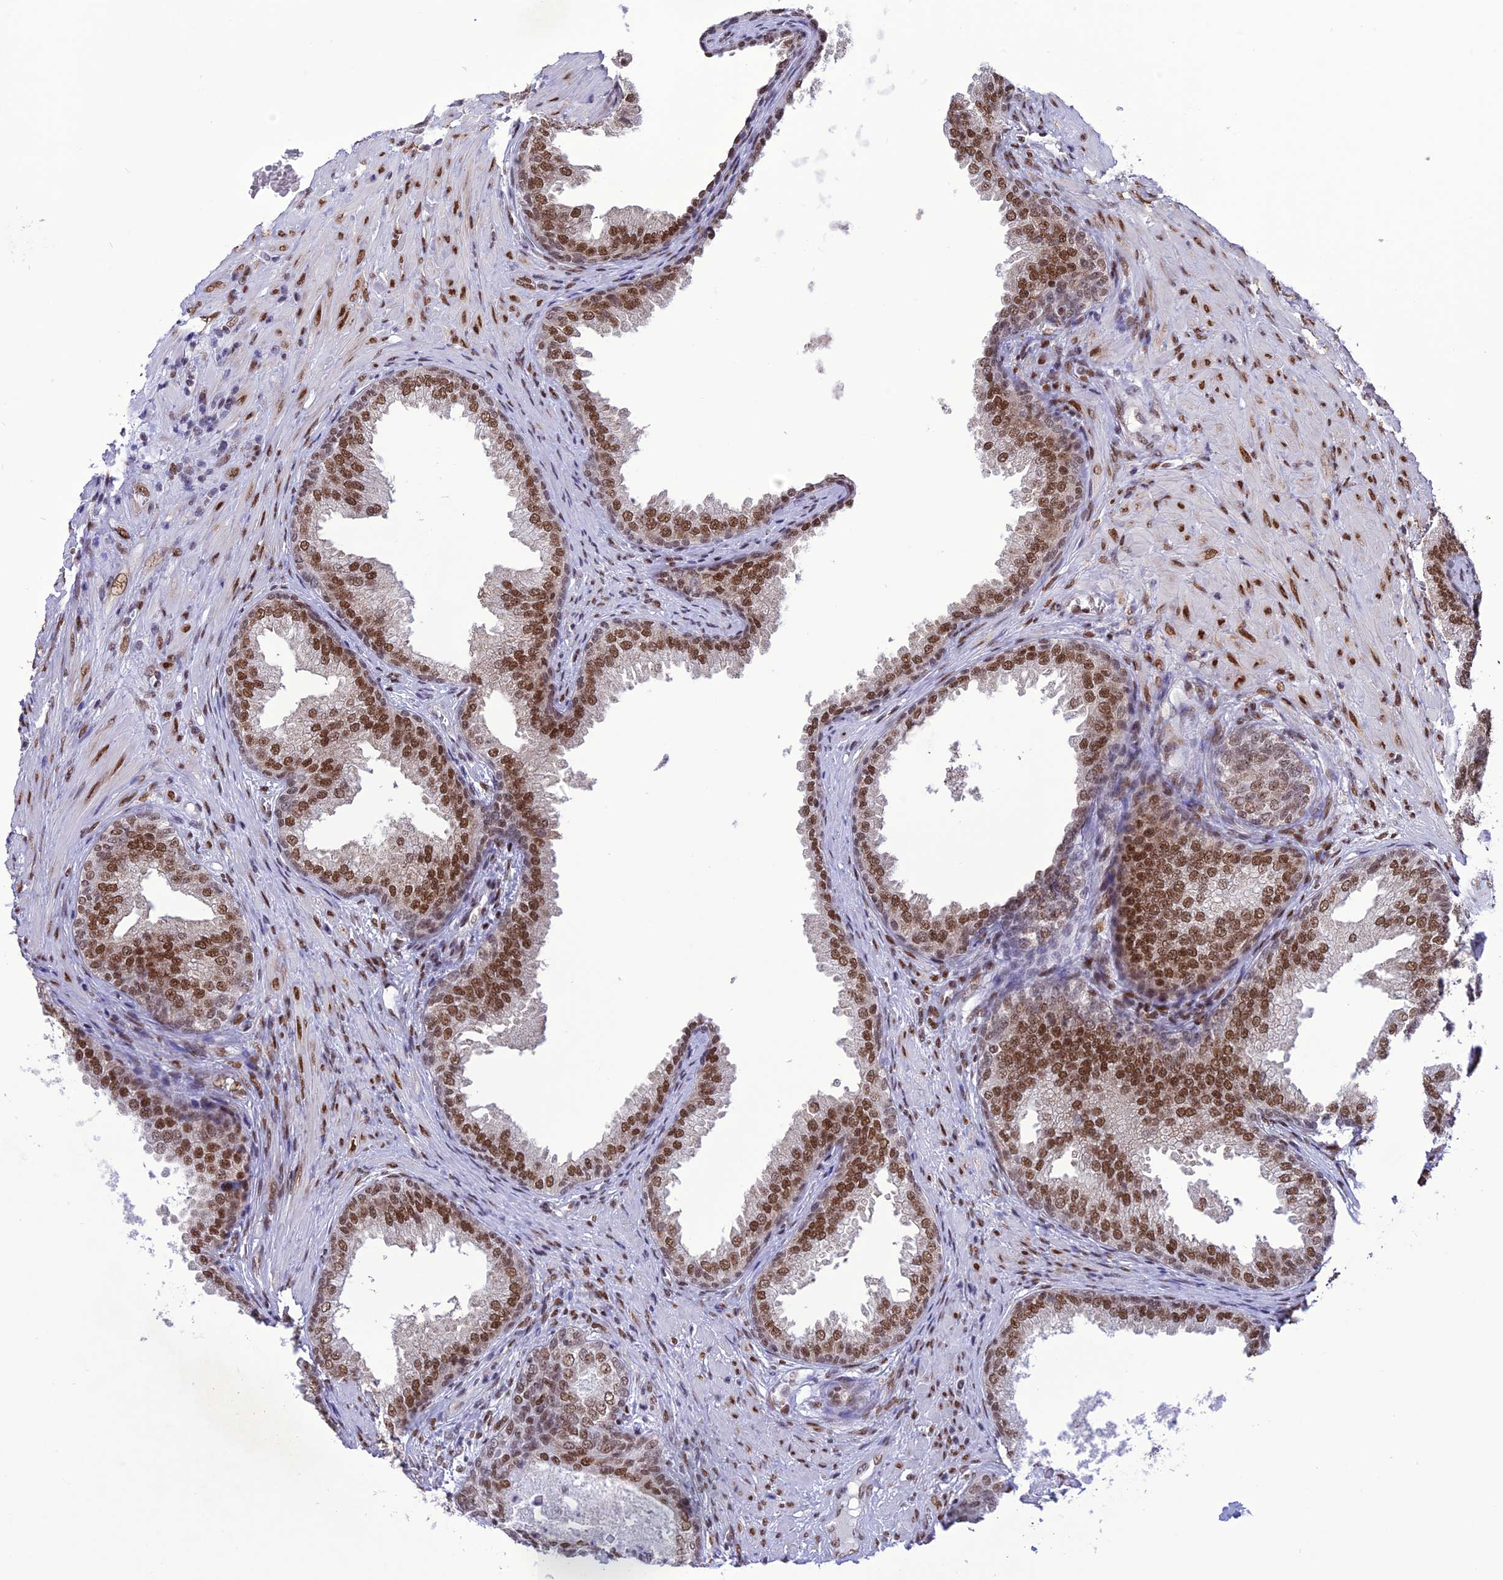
{"staining": {"intensity": "strong", "quantity": ">75%", "location": "nuclear"}, "tissue": "prostate", "cell_type": "Glandular cells", "image_type": "normal", "snomed": [{"axis": "morphology", "description": "Normal tissue, NOS"}, {"axis": "topography", "description": "Prostate"}], "caption": "Protein staining of unremarkable prostate demonstrates strong nuclear expression in approximately >75% of glandular cells. (DAB (3,3'-diaminobenzidine) = brown stain, brightfield microscopy at high magnification).", "gene": "DDX1", "patient": {"sex": "male", "age": 76}}